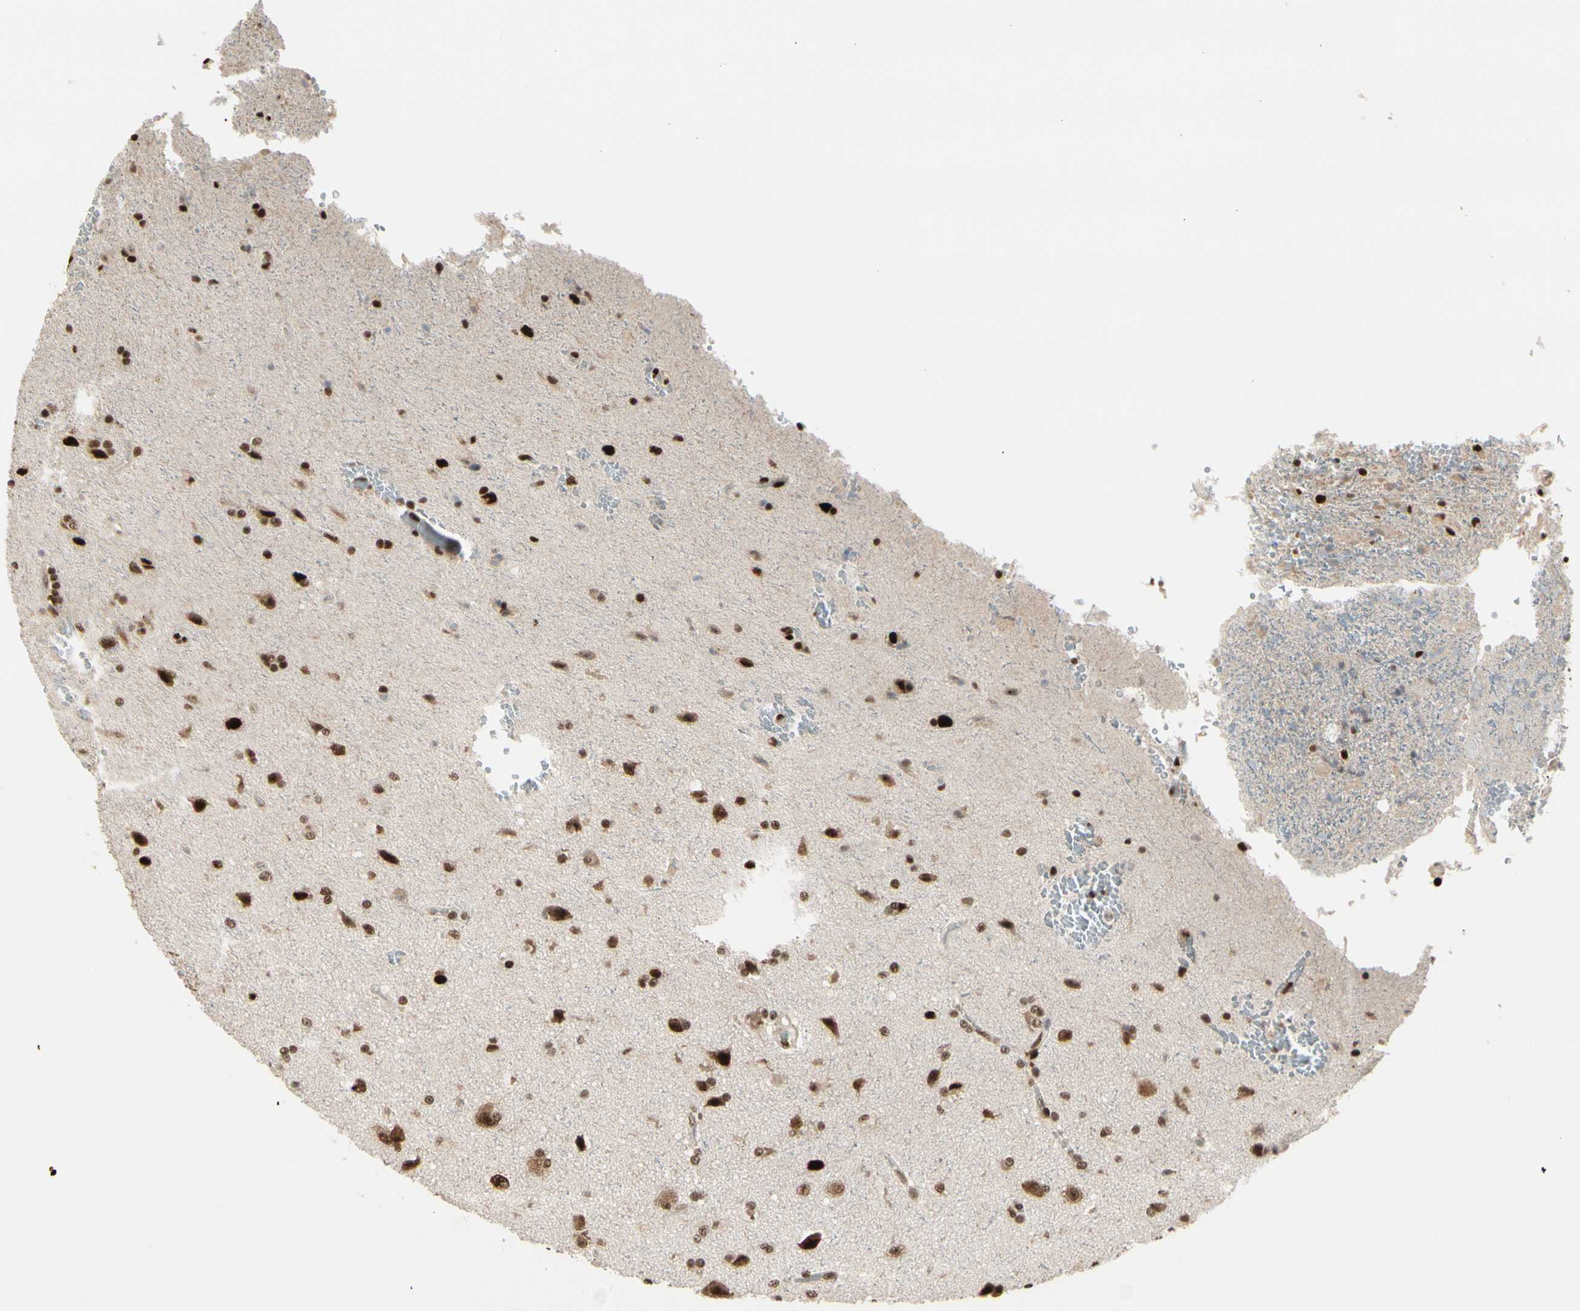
{"staining": {"intensity": "strong", "quantity": ">75%", "location": "nuclear"}, "tissue": "glioma", "cell_type": "Tumor cells", "image_type": "cancer", "snomed": [{"axis": "morphology", "description": "Glioma, malignant, High grade"}, {"axis": "topography", "description": "Brain"}], "caption": "High-grade glioma (malignant) stained for a protein (brown) exhibits strong nuclear positive positivity in approximately >75% of tumor cells.", "gene": "HEXIM1", "patient": {"sex": "male", "age": 71}}